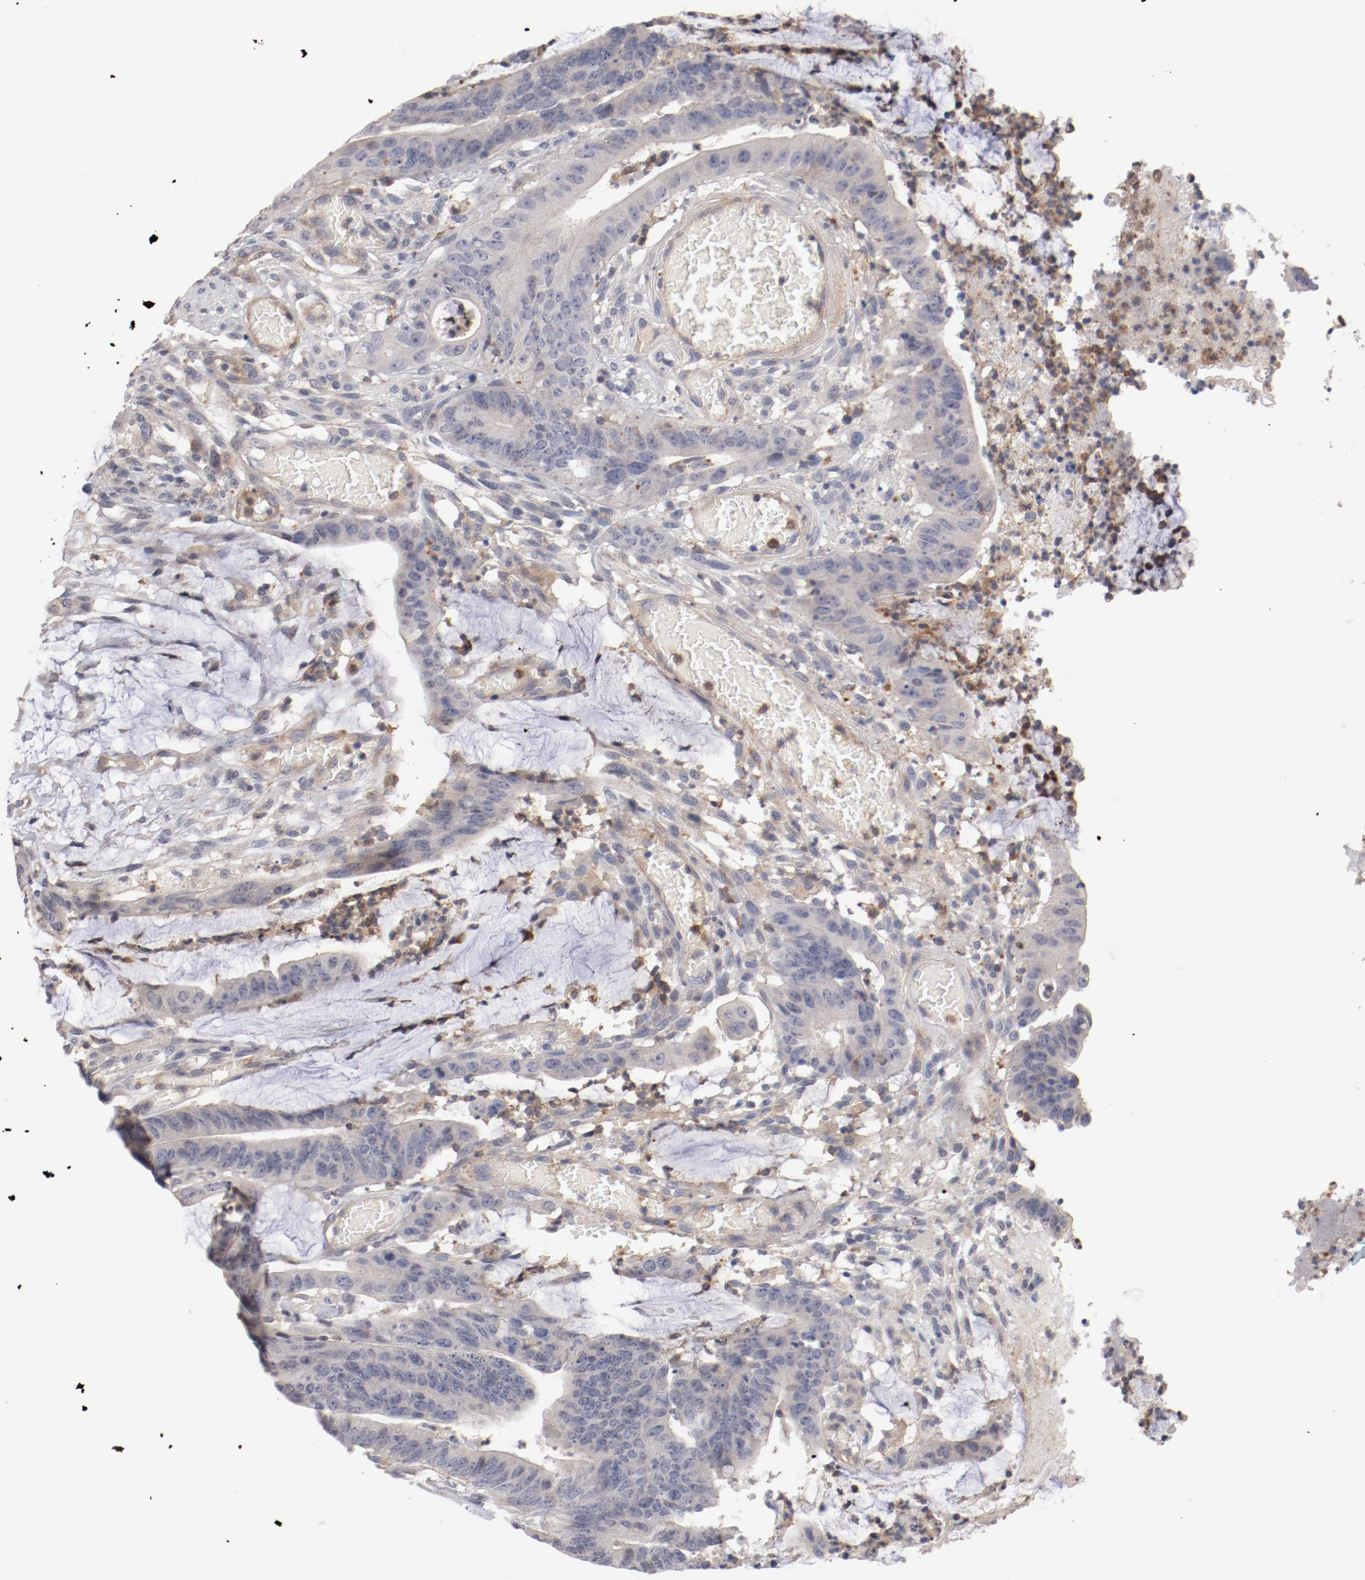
{"staining": {"intensity": "negative", "quantity": "none", "location": "none"}, "tissue": "colorectal cancer", "cell_type": "Tumor cells", "image_type": "cancer", "snomed": [{"axis": "morphology", "description": "Adenocarcinoma, NOS"}, {"axis": "topography", "description": "Rectum"}], "caption": "The histopathology image reveals no significant positivity in tumor cells of colorectal cancer (adenocarcinoma).", "gene": "CBL", "patient": {"sex": "female", "age": 66}}